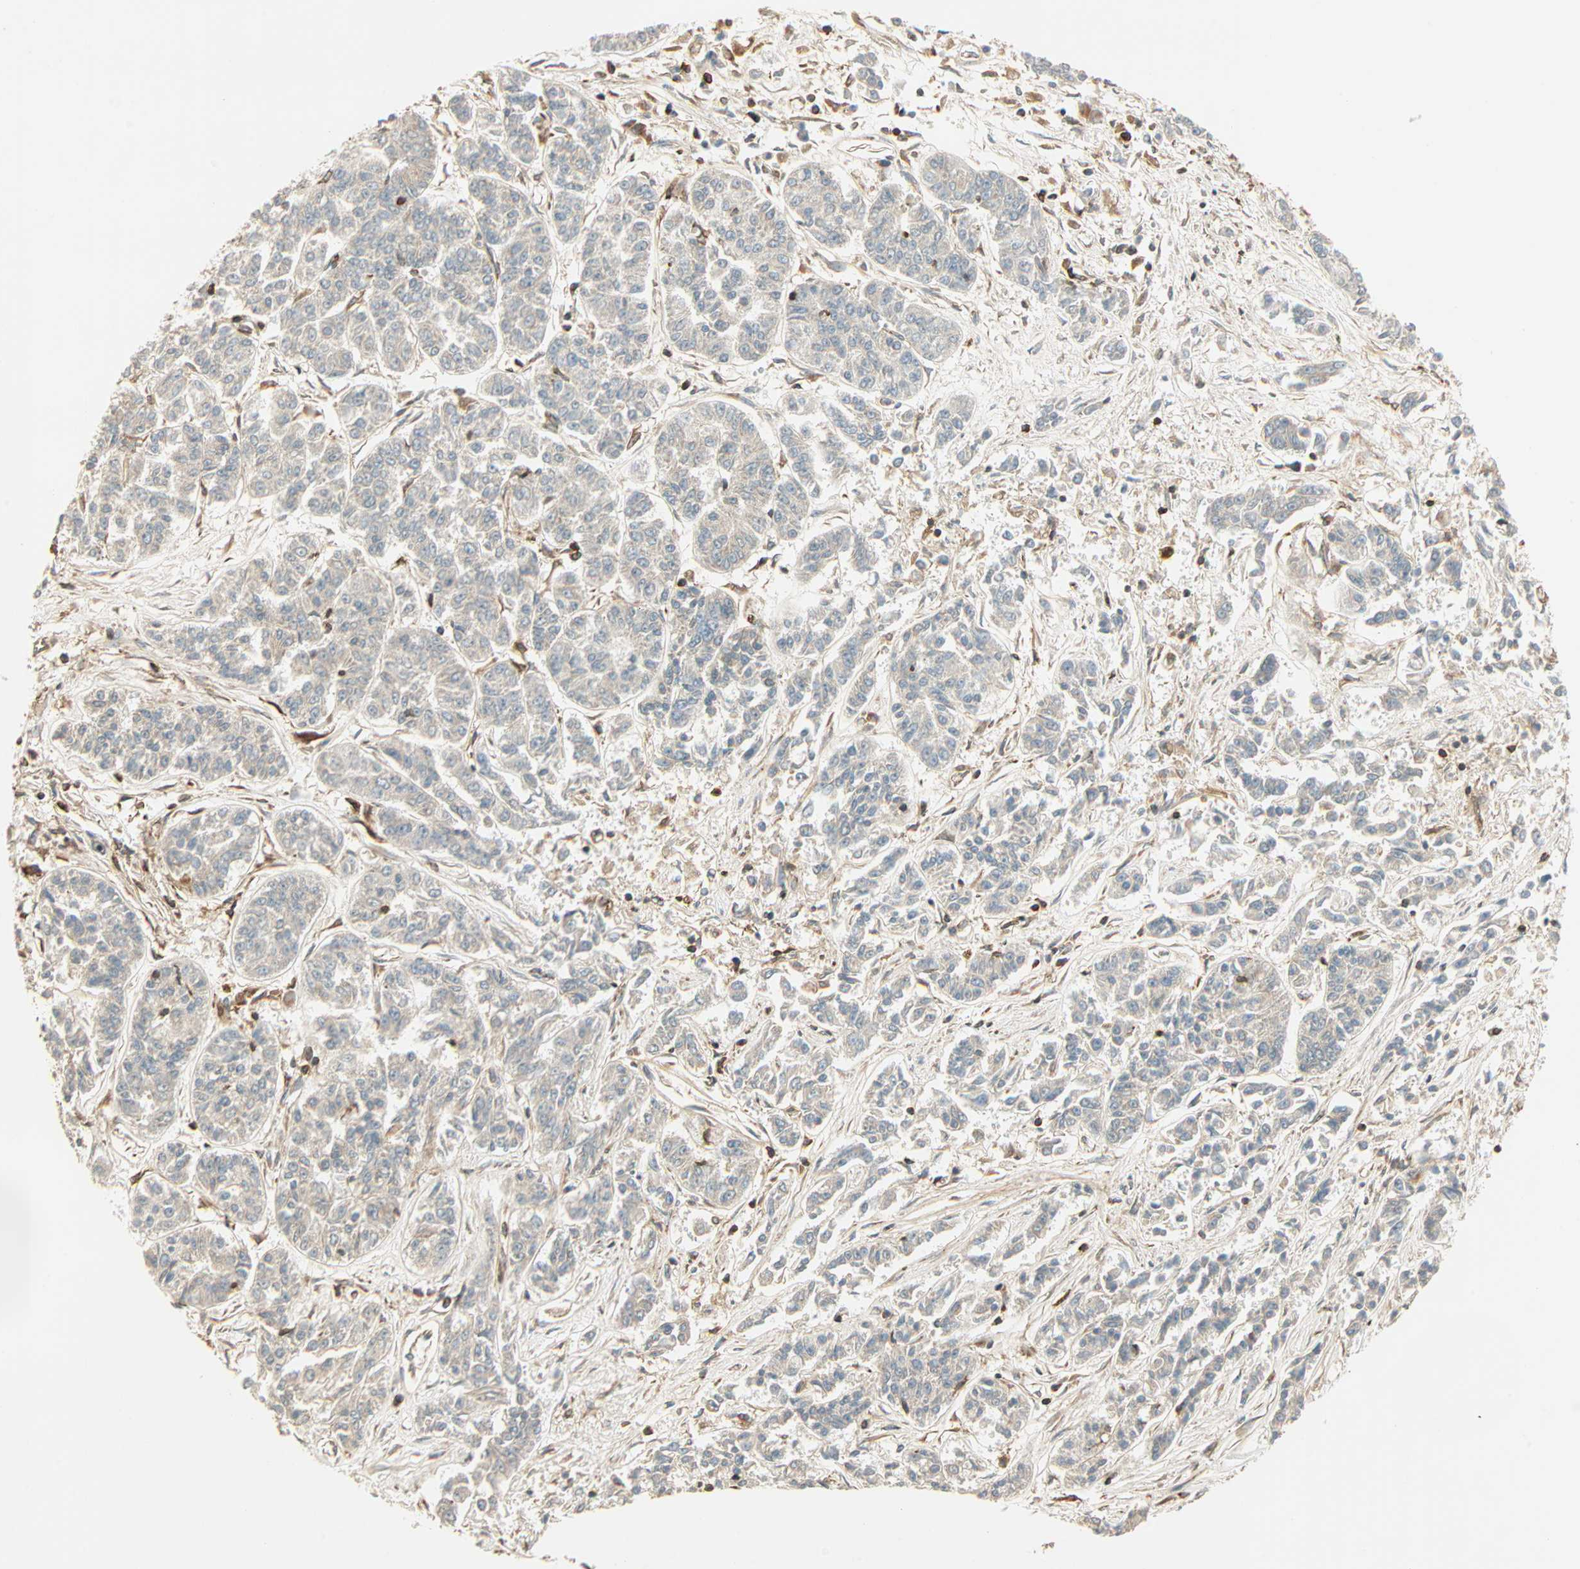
{"staining": {"intensity": "weak", "quantity": ">75%", "location": "cytoplasmic/membranous"}, "tissue": "lung cancer", "cell_type": "Tumor cells", "image_type": "cancer", "snomed": [{"axis": "morphology", "description": "Adenocarcinoma, NOS"}, {"axis": "topography", "description": "Lung"}], "caption": "Protein staining shows weak cytoplasmic/membranous positivity in approximately >75% of tumor cells in adenocarcinoma (lung). (DAB (3,3'-diaminobenzidine) IHC, brown staining for protein, blue staining for nuclei).", "gene": "PNPLA6", "patient": {"sex": "male", "age": 84}}